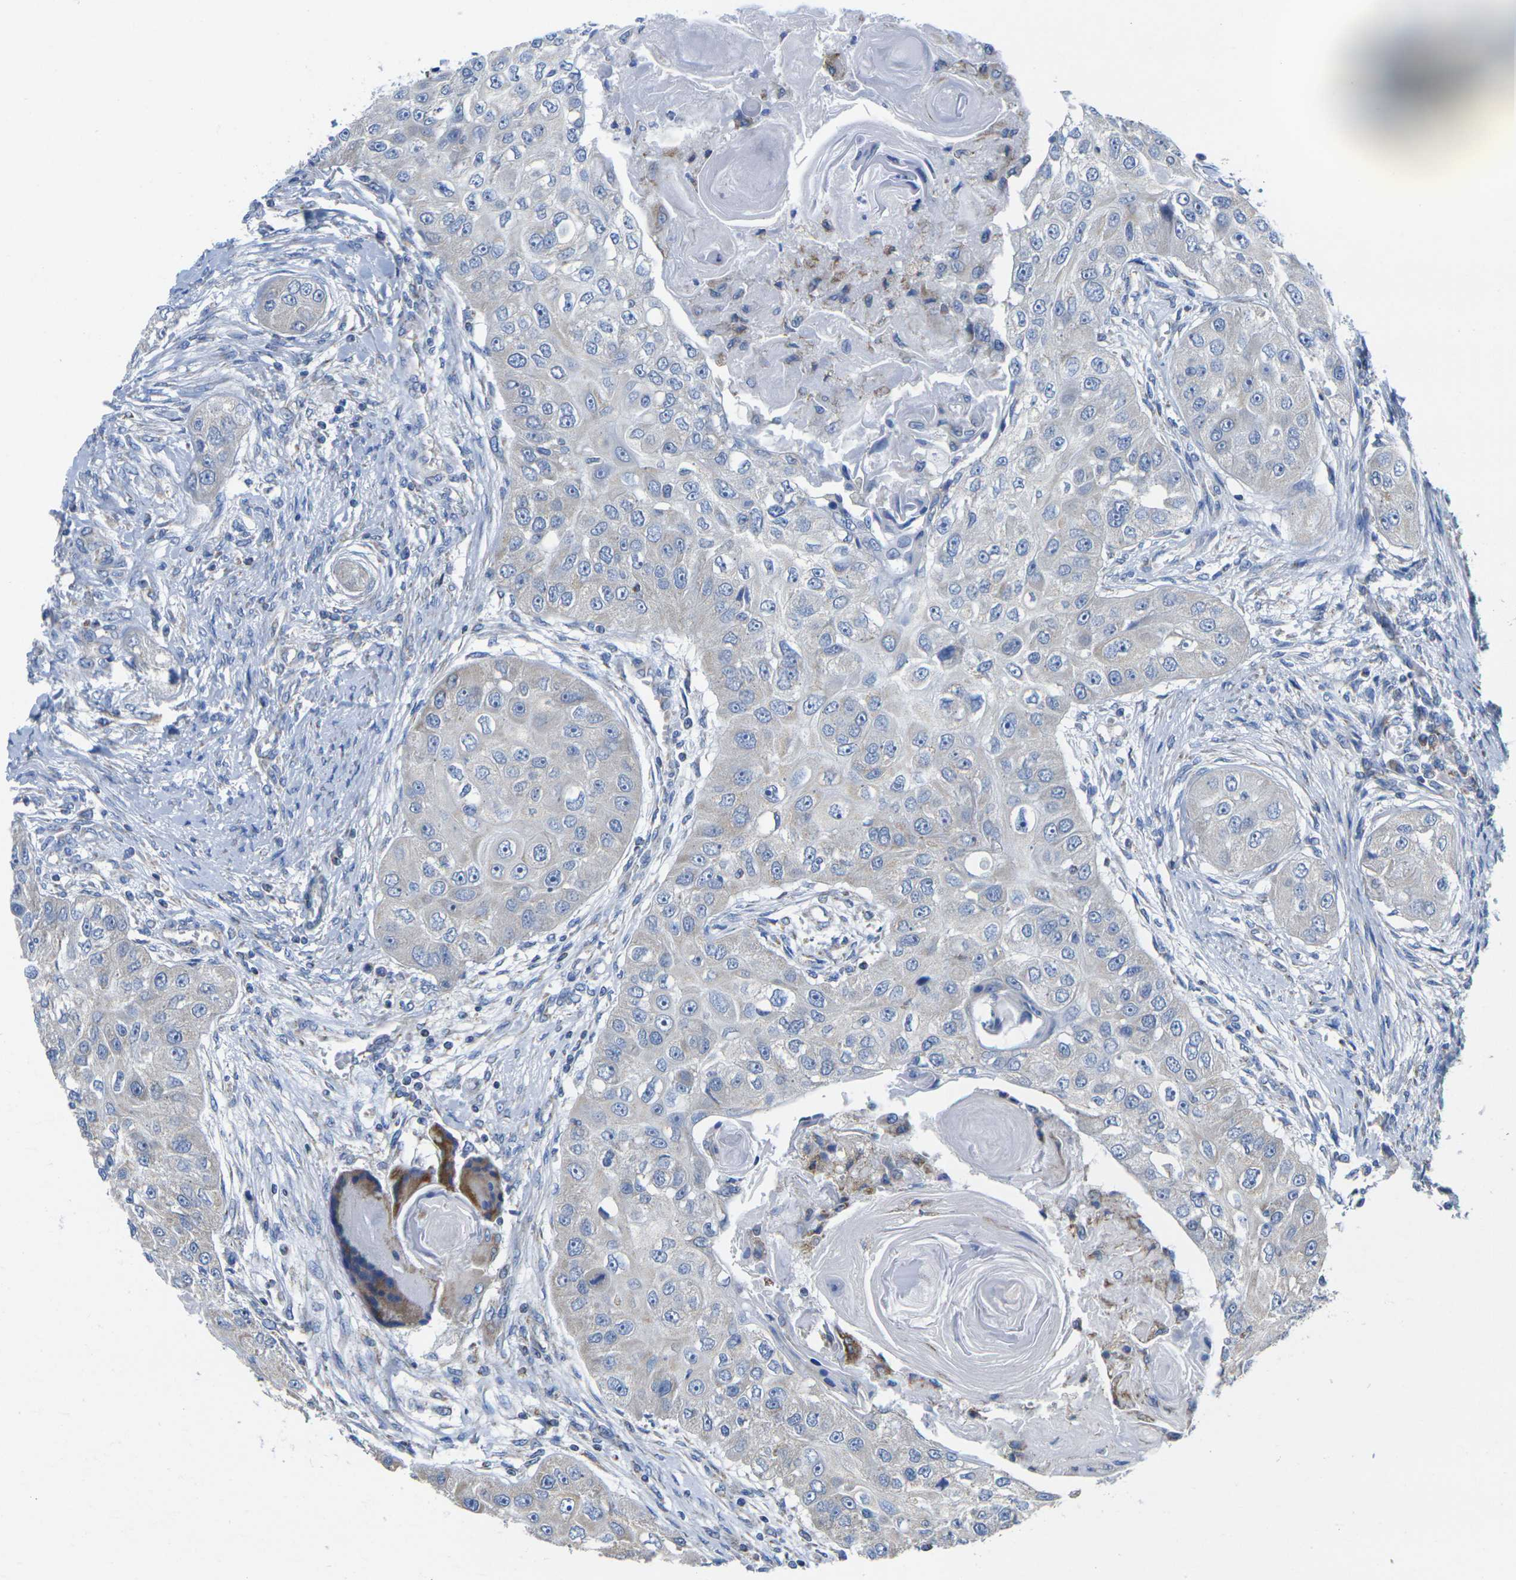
{"staining": {"intensity": "negative", "quantity": "none", "location": "none"}, "tissue": "head and neck cancer", "cell_type": "Tumor cells", "image_type": "cancer", "snomed": [{"axis": "morphology", "description": "Normal tissue, NOS"}, {"axis": "morphology", "description": "Squamous cell carcinoma, NOS"}, {"axis": "topography", "description": "Skeletal muscle"}, {"axis": "topography", "description": "Head-Neck"}], "caption": "This is an immunohistochemistry photomicrograph of human head and neck cancer (squamous cell carcinoma). There is no expression in tumor cells.", "gene": "TMEM204", "patient": {"sex": "male", "age": 51}}